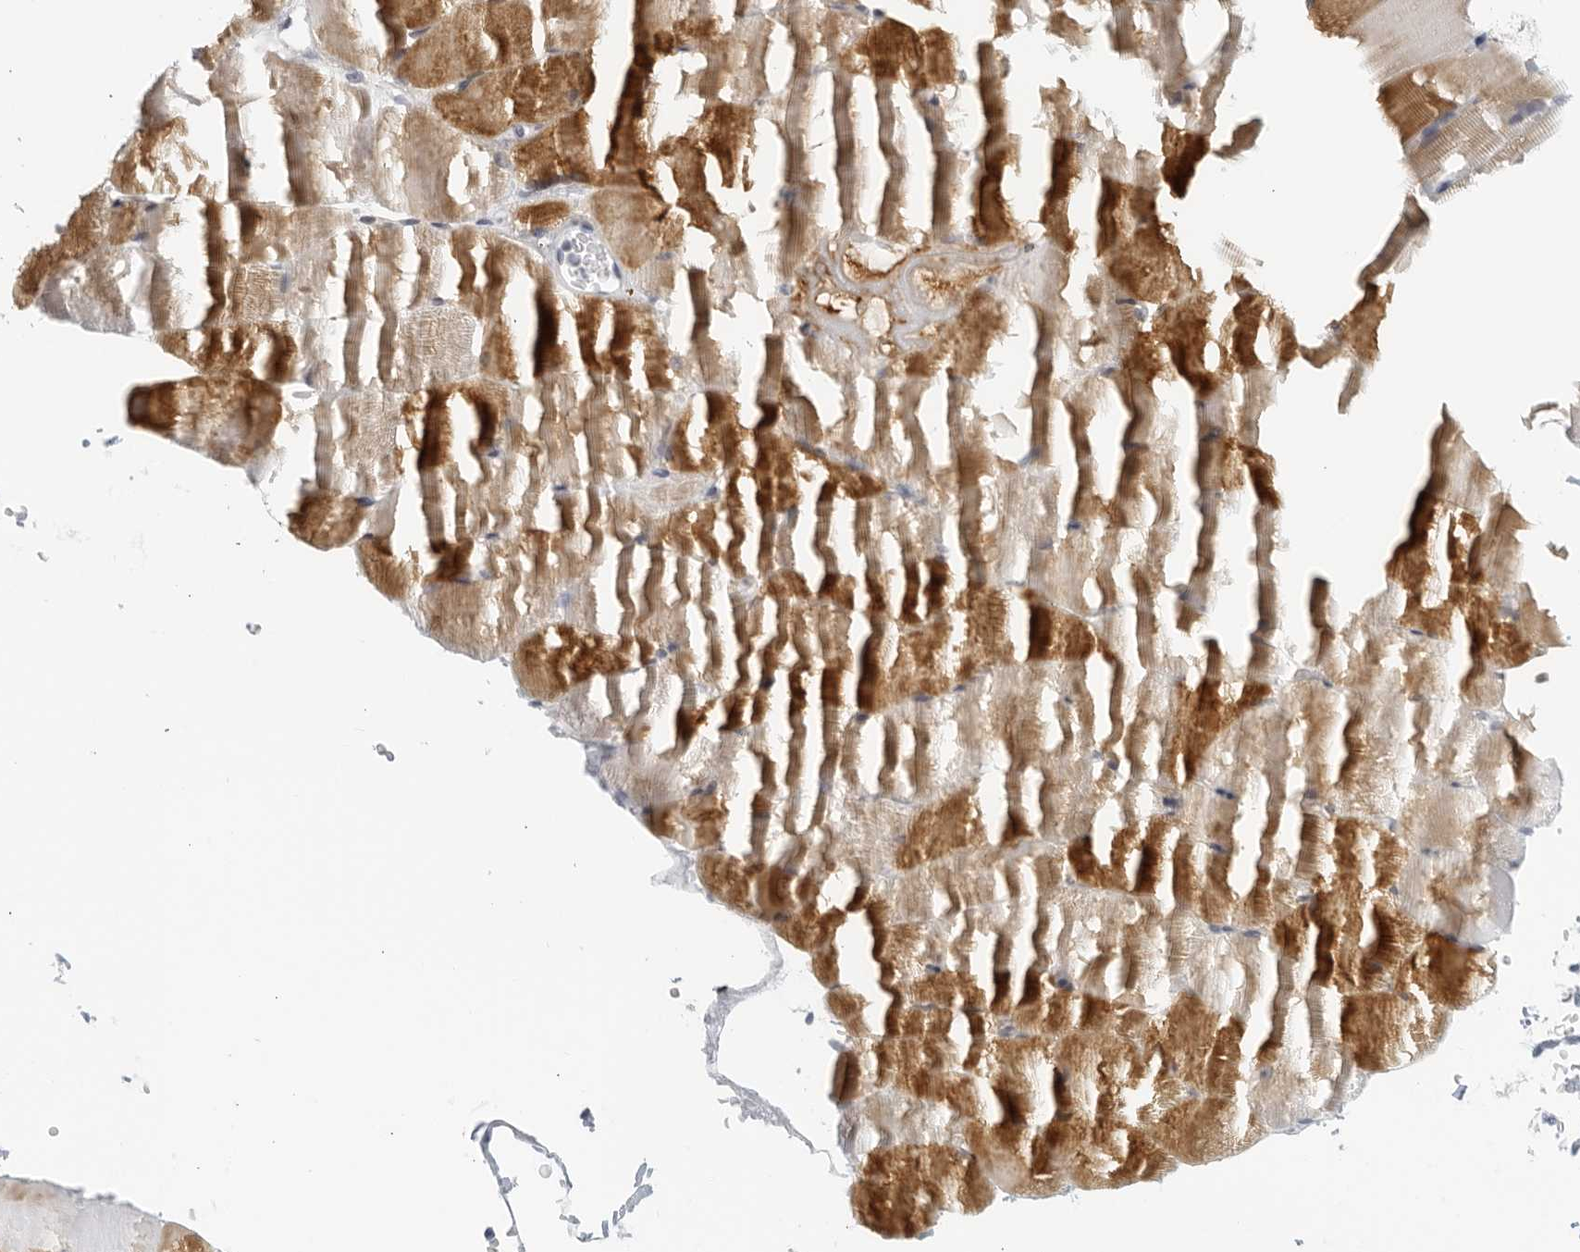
{"staining": {"intensity": "moderate", "quantity": "25%-75%", "location": "cytoplasmic/membranous"}, "tissue": "skeletal muscle", "cell_type": "Myocytes", "image_type": "normal", "snomed": [{"axis": "morphology", "description": "Normal tissue, NOS"}, {"axis": "topography", "description": "Skeletal muscle"}, {"axis": "topography", "description": "Parathyroid gland"}], "caption": "Moderate cytoplasmic/membranous protein positivity is seen in about 25%-75% of myocytes in skeletal muscle. (Brightfield microscopy of DAB IHC at high magnification).", "gene": "MATN1", "patient": {"sex": "female", "age": 37}}